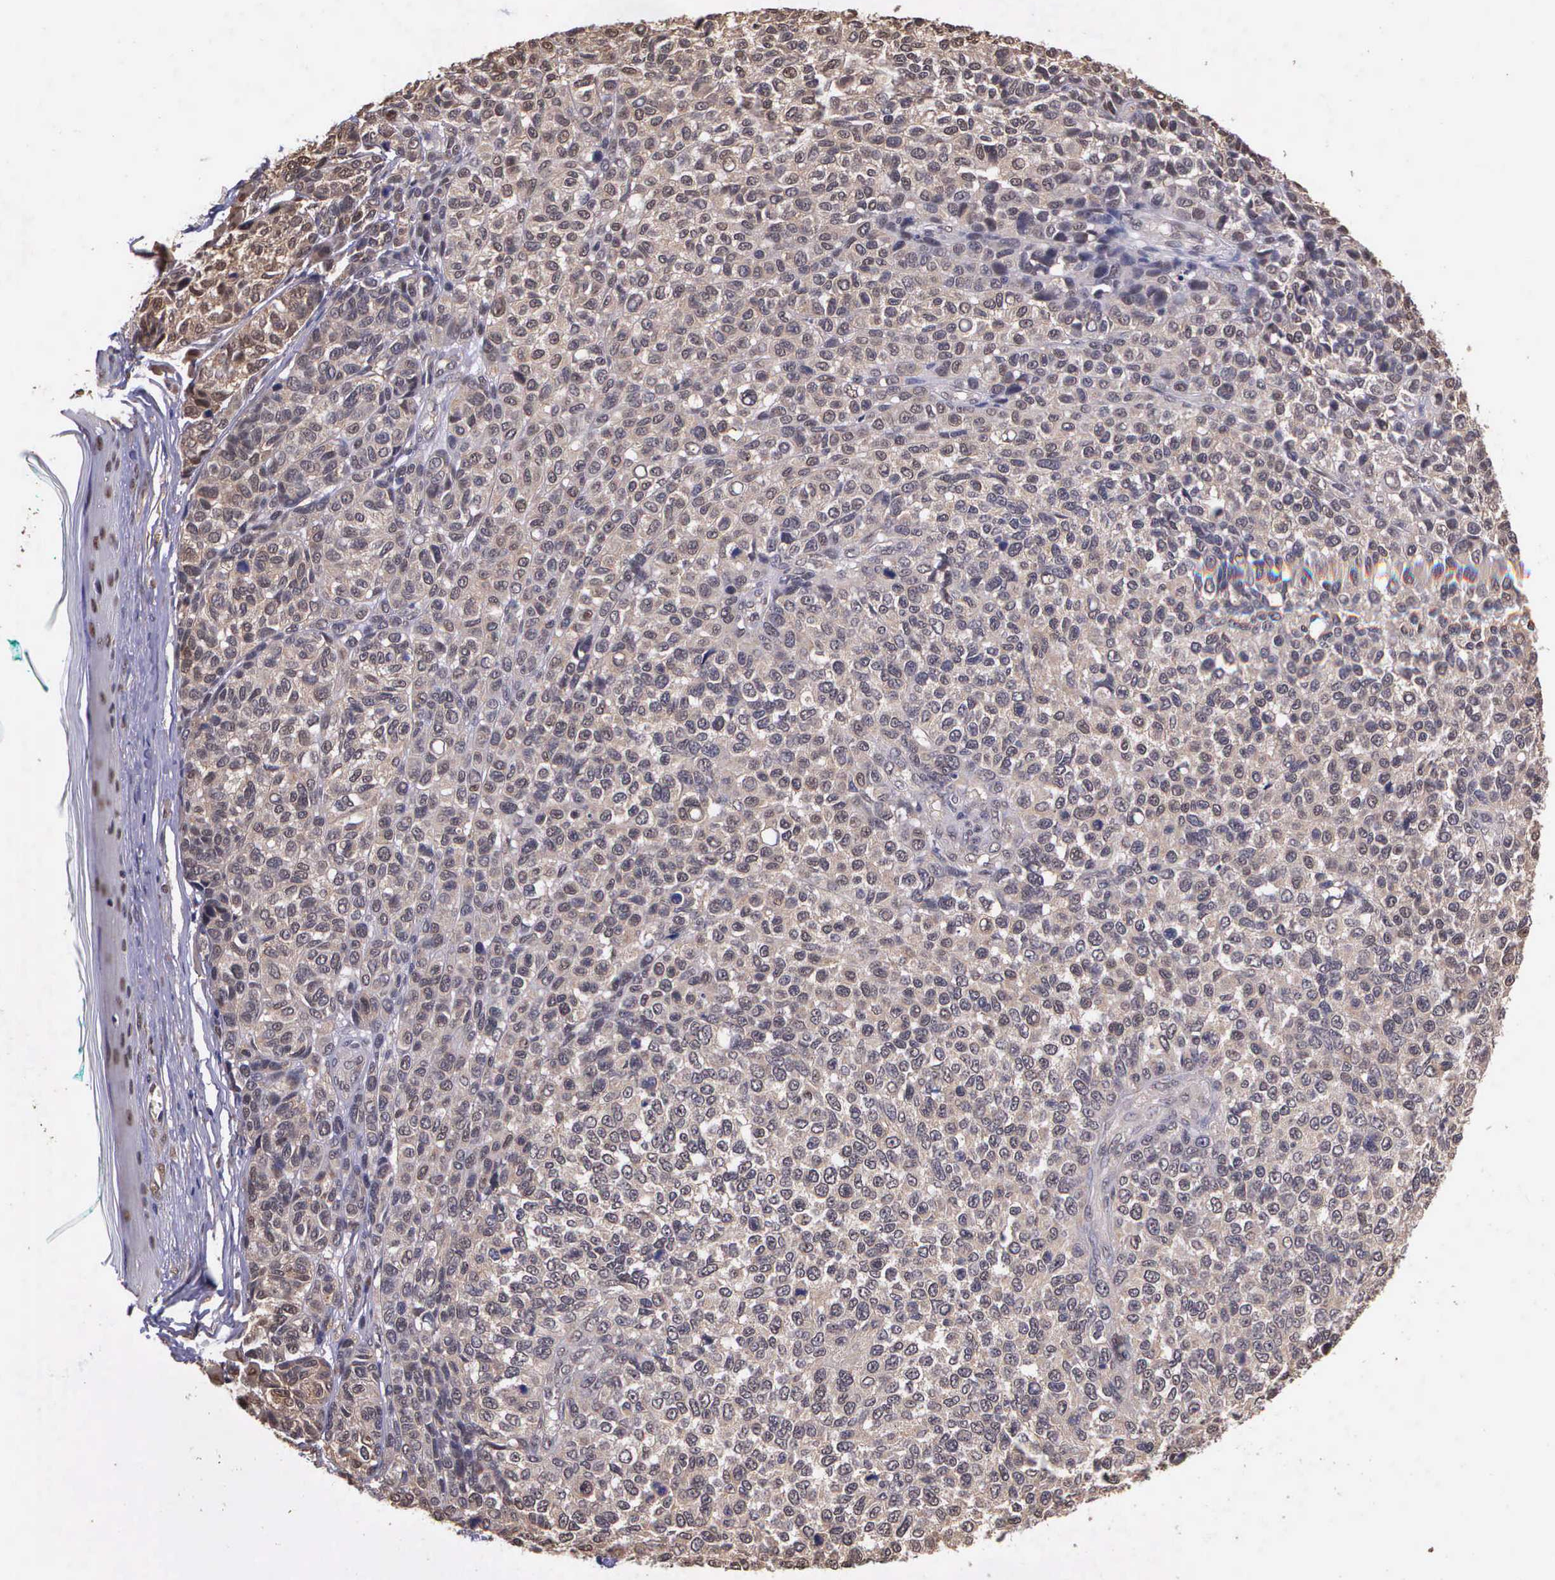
{"staining": {"intensity": "moderate", "quantity": "25%-75%", "location": "cytoplasmic/membranous,nuclear"}, "tissue": "melanoma", "cell_type": "Tumor cells", "image_type": "cancer", "snomed": [{"axis": "morphology", "description": "Malignant melanoma, NOS"}, {"axis": "topography", "description": "Skin"}], "caption": "The micrograph displays immunohistochemical staining of melanoma. There is moderate cytoplasmic/membranous and nuclear expression is present in about 25%-75% of tumor cells.", "gene": "PSMC1", "patient": {"sex": "female", "age": 85}}